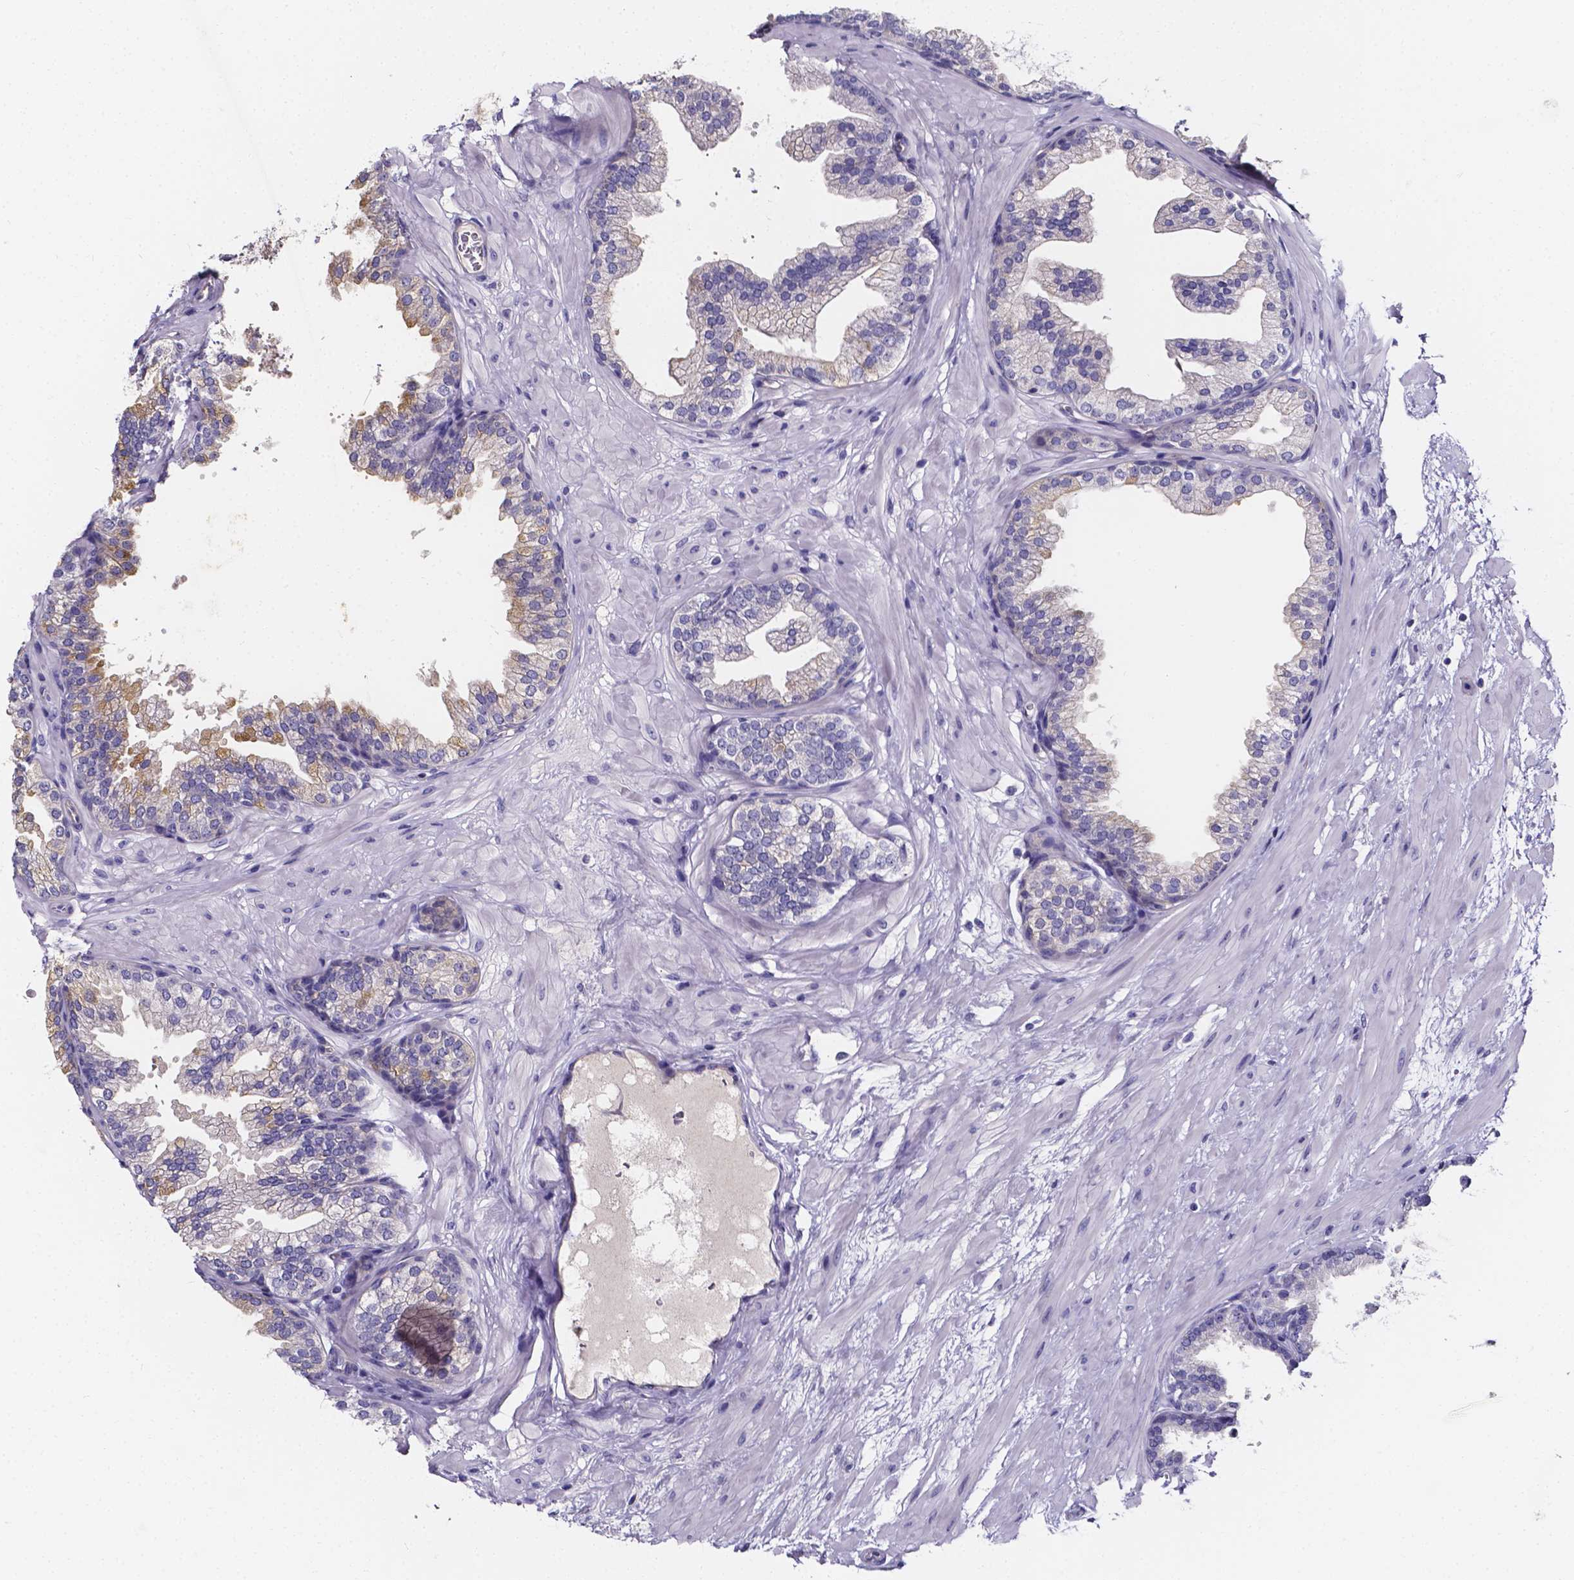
{"staining": {"intensity": "negative", "quantity": "none", "location": "none"}, "tissue": "prostate", "cell_type": "Glandular cells", "image_type": "normal", "snomed": [{"axis": "morphology", "description": "Normal tissue, NOS"}, {"axis": "topography", "description": "Prostate"}], "caption": "This is an immunohistochemistry image of benign prostate. There is no positivity in glandular cells.", "gene": "CACNG8", "patient": {"sex": "male", "age": 37}}